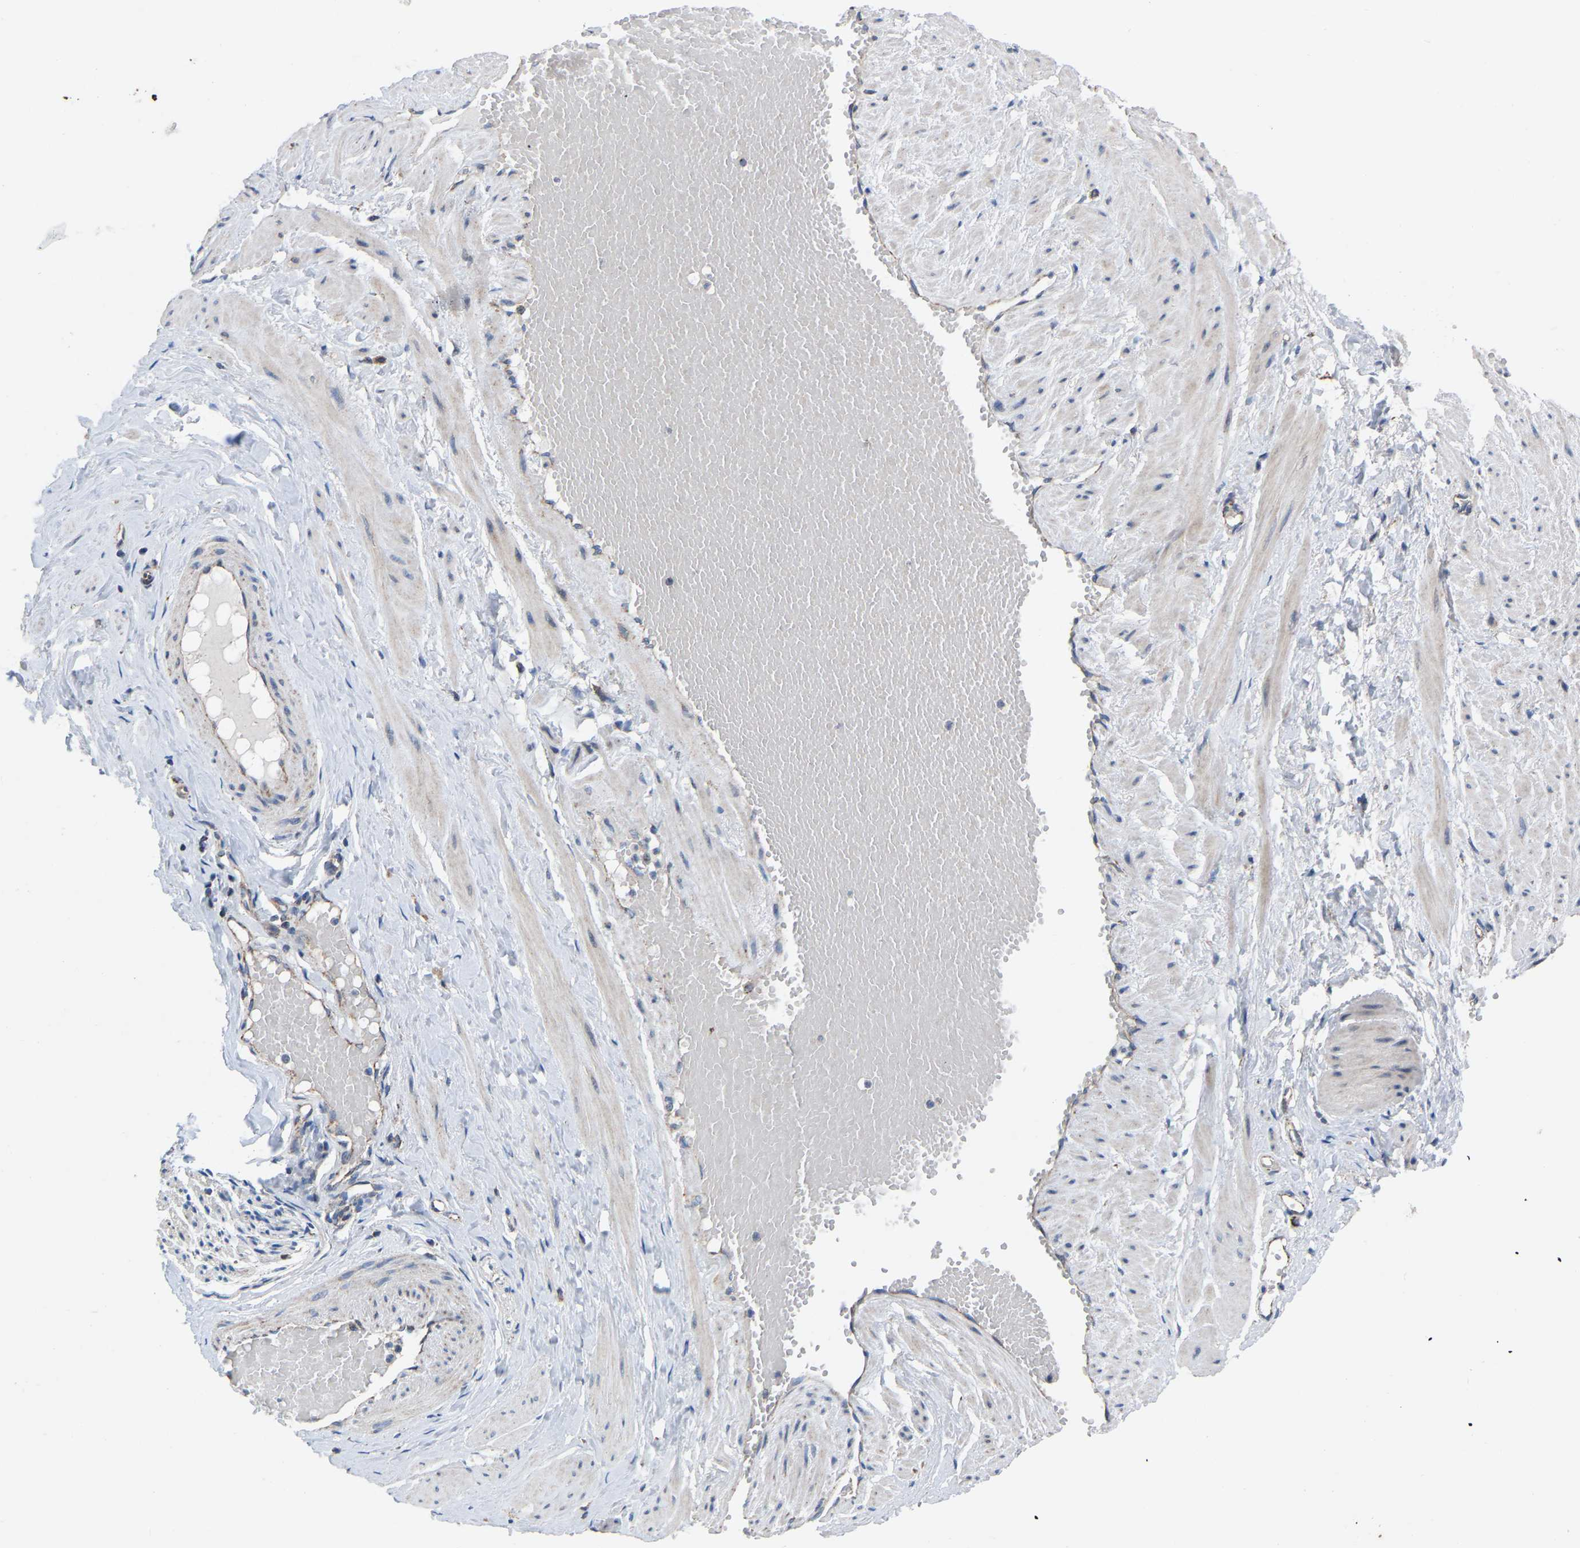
{"staining": {"intensity": "weak", "quantity": ">75%", "location": "cytoplasmic/membranous"}, "tissue": "adipose tissue", "cell_type": "Adipocytes", "image_type": "normal", "snomed": [{"axis": "morphology", "description": "Normal tissue, NOS"}, {"axis": "topography", "description": "Soft tissue"}, {"axis": "topography", "description": "Vascular tissue"}], "caption": "Weak cytoplasmic/membranous protein staining is present in approximately >75% of adipocytes in adipose tissue. (DAB IHC with brightfield microscopy, high magnification).", "gene": "BCL10", "patient": {"sex": "female", "age": 35}}